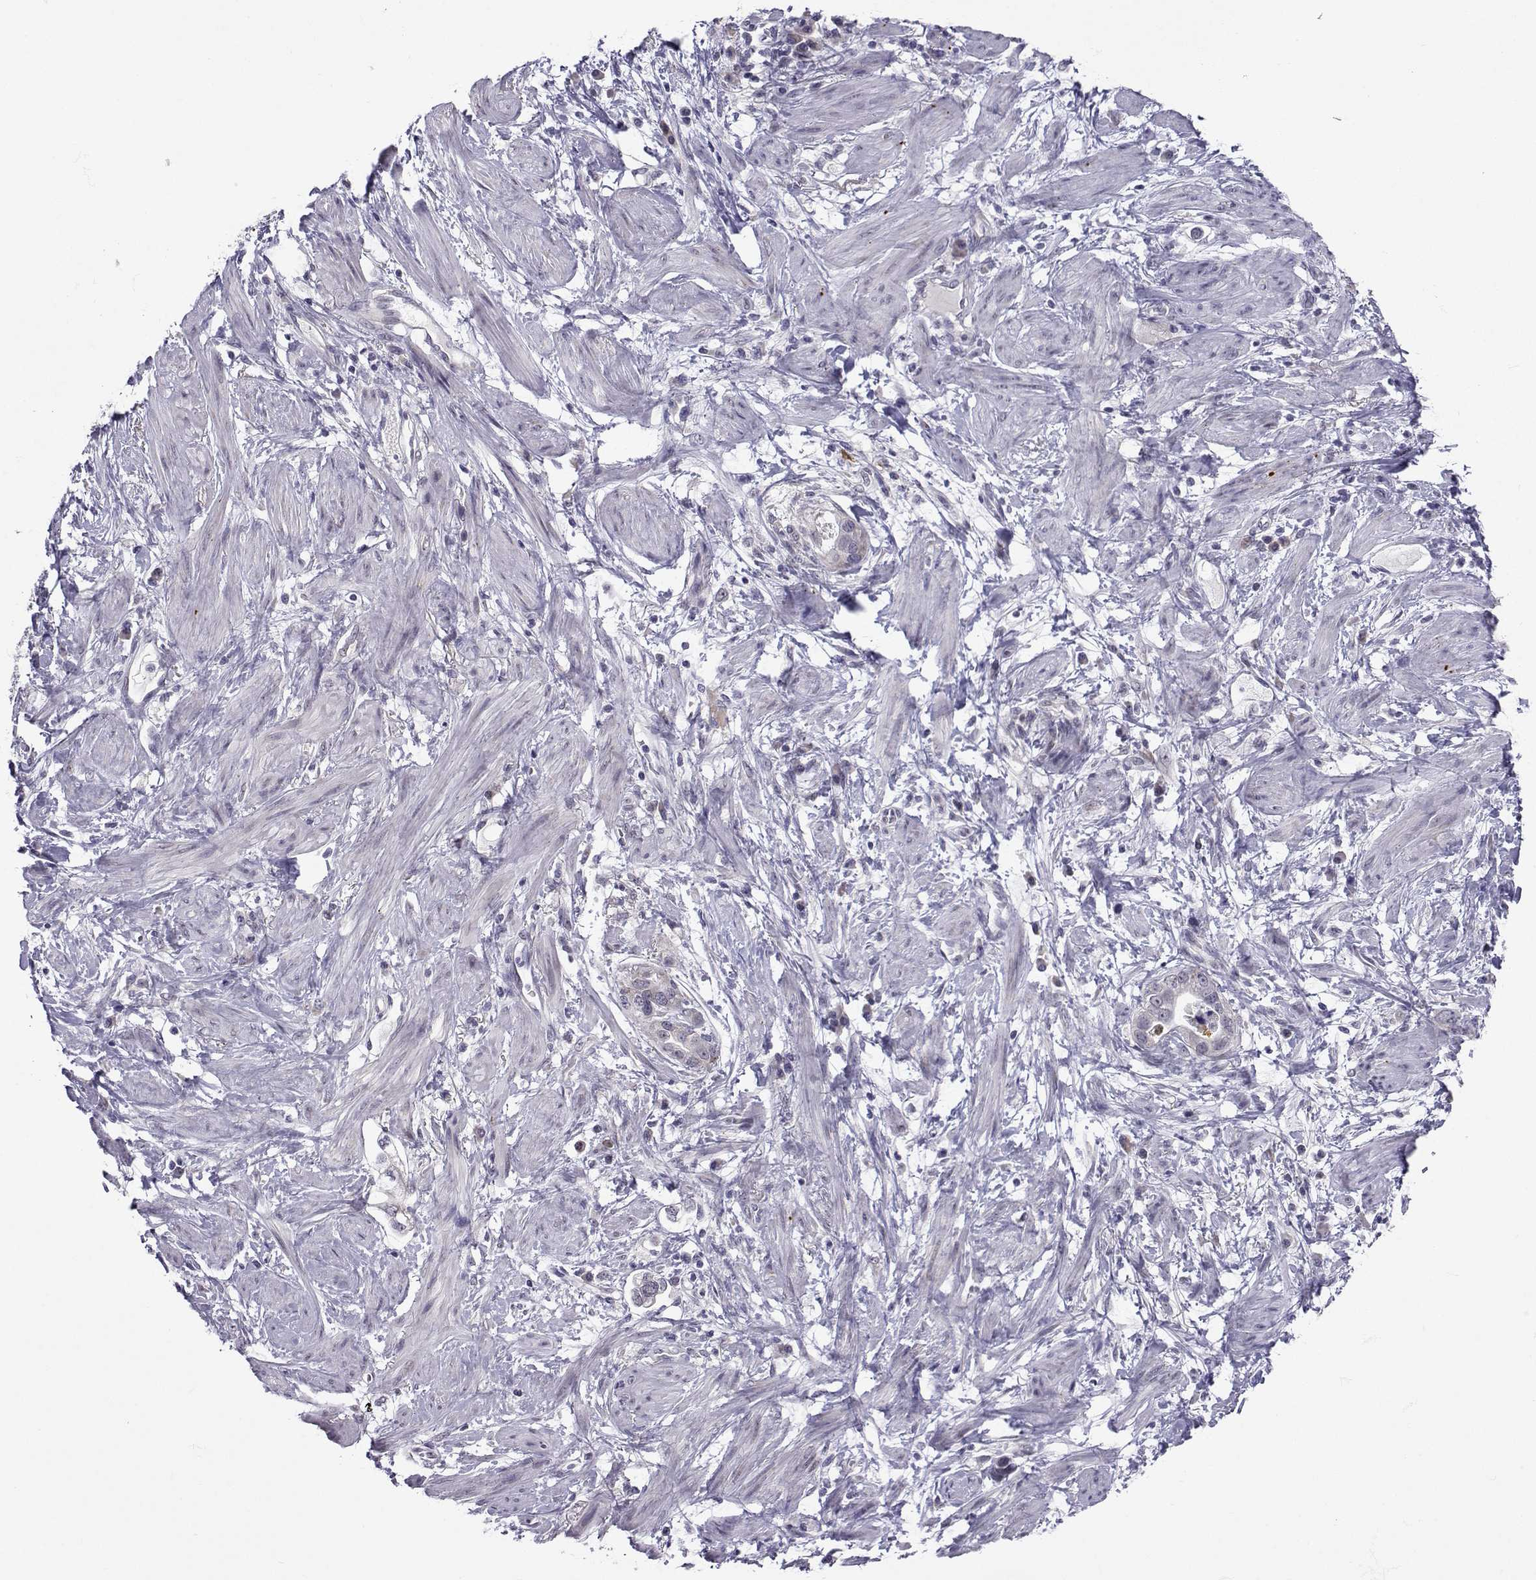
{"staining": {"intensity": "negative", "quantity": "none", "location": "none"}, "tissue": "stomach cancer", "cell_type": "Tumor cells", "image_type": "cancer", "snomed": [{"axis": "morphology", "description": "Adenocarcinoma, NOS"}, {"axis": "topography", "description": "Stomach, lower"}], "caption": "A high-resolution histopathology image shows immunohistochemistry (IHC) staining of stomach adenocarcinoma, which reveals no significant expression in tumor cells.", "gene": "SLC6A3", "patient": {"sex": "female", "age": 93}}